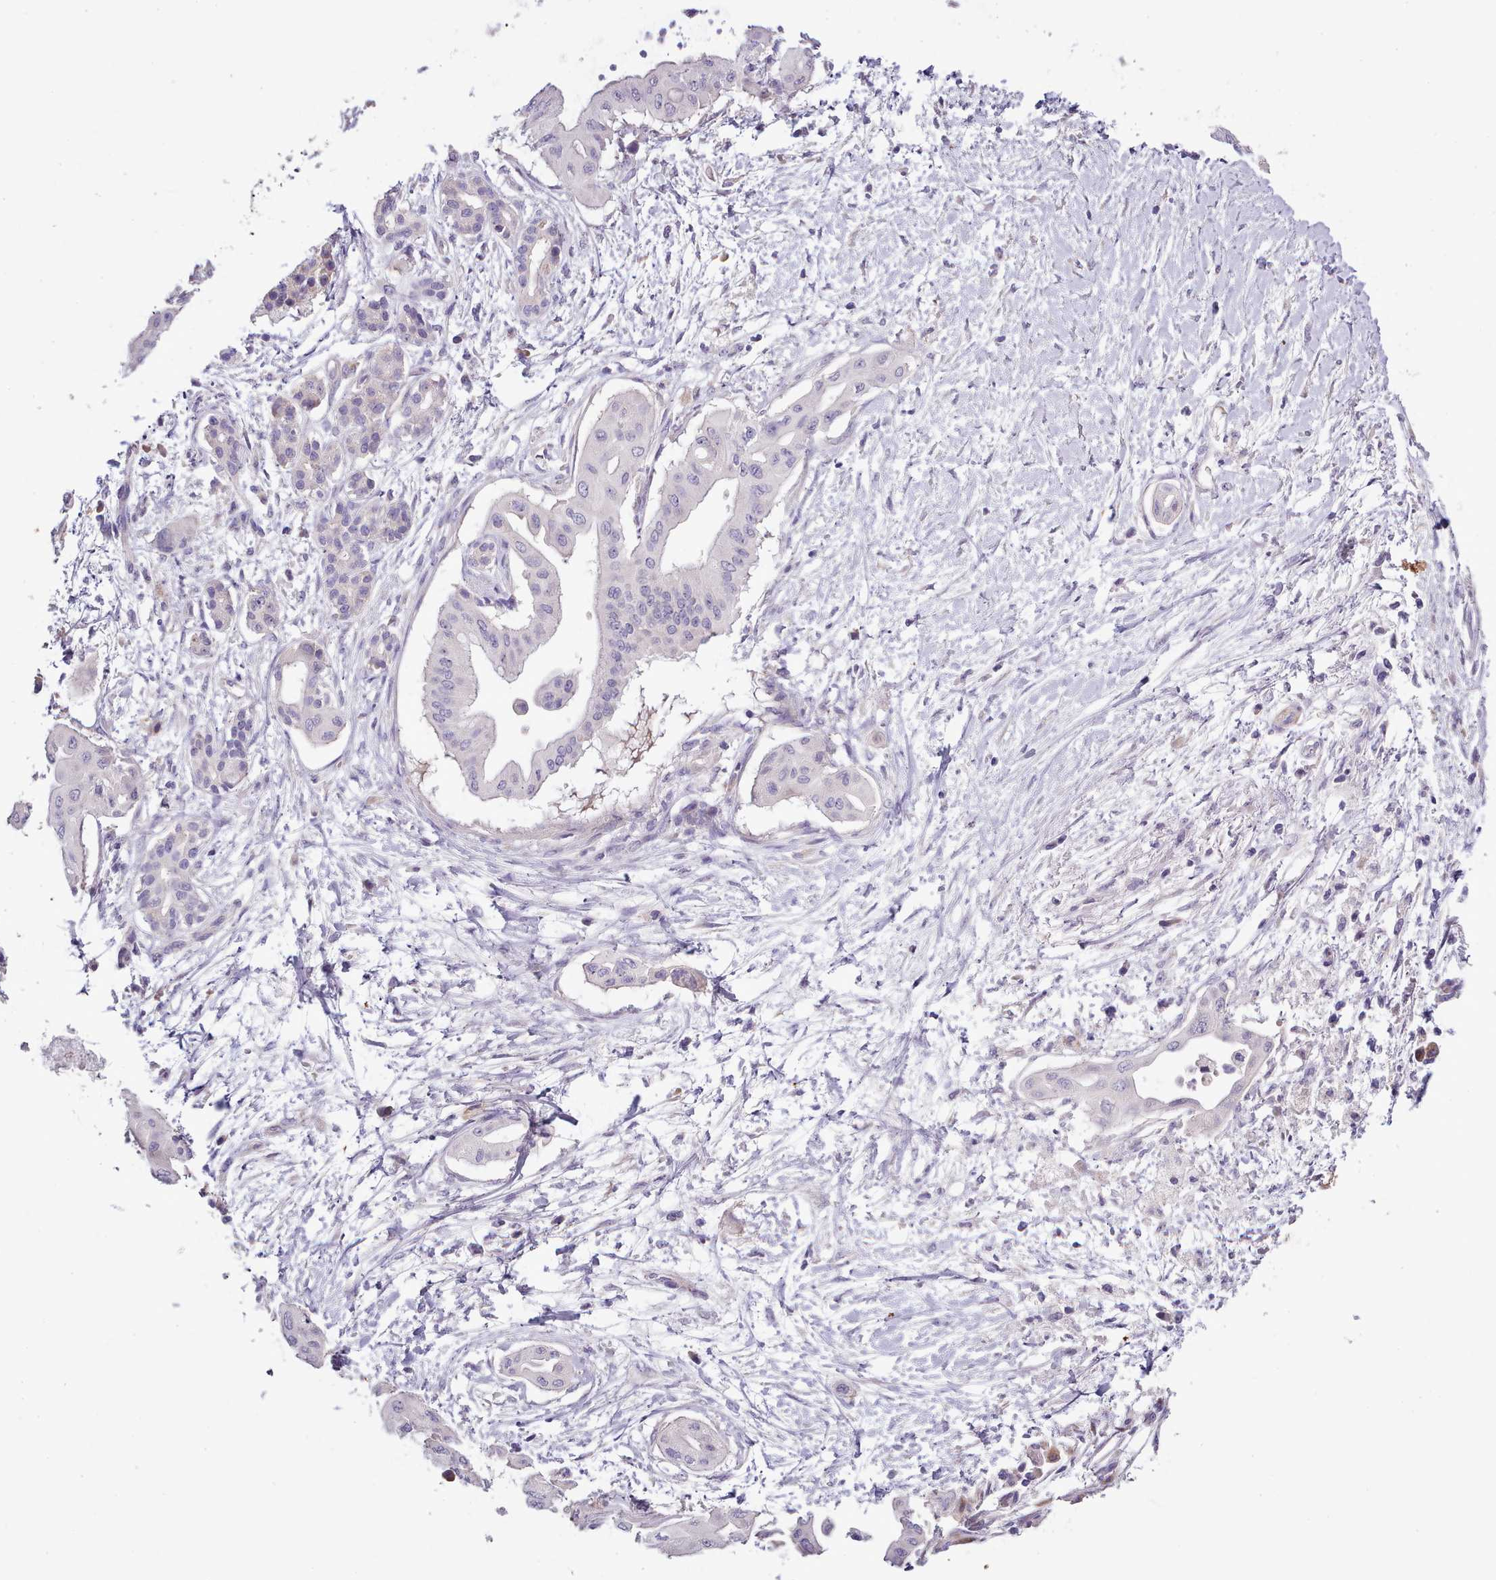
{"staining": {"intensity": "negative", "quantity": "none", "location": "none"}, "tissue": "pancreatic cancer", "cell_type": "Tumor cells", "image_type": "cancer", "snomed": [{"axis": "morphology", "description": "Adenocarcinoma, NOS"}, {"axis": "topography", "description": "Pancreas"}], "caption": "Protein analysis of pancreatic cancer (adenocarcinoma) reveals no significant positivity in tumor cells.", "gene": "SETX", "patient": {"sex": "male", "age": 68}}